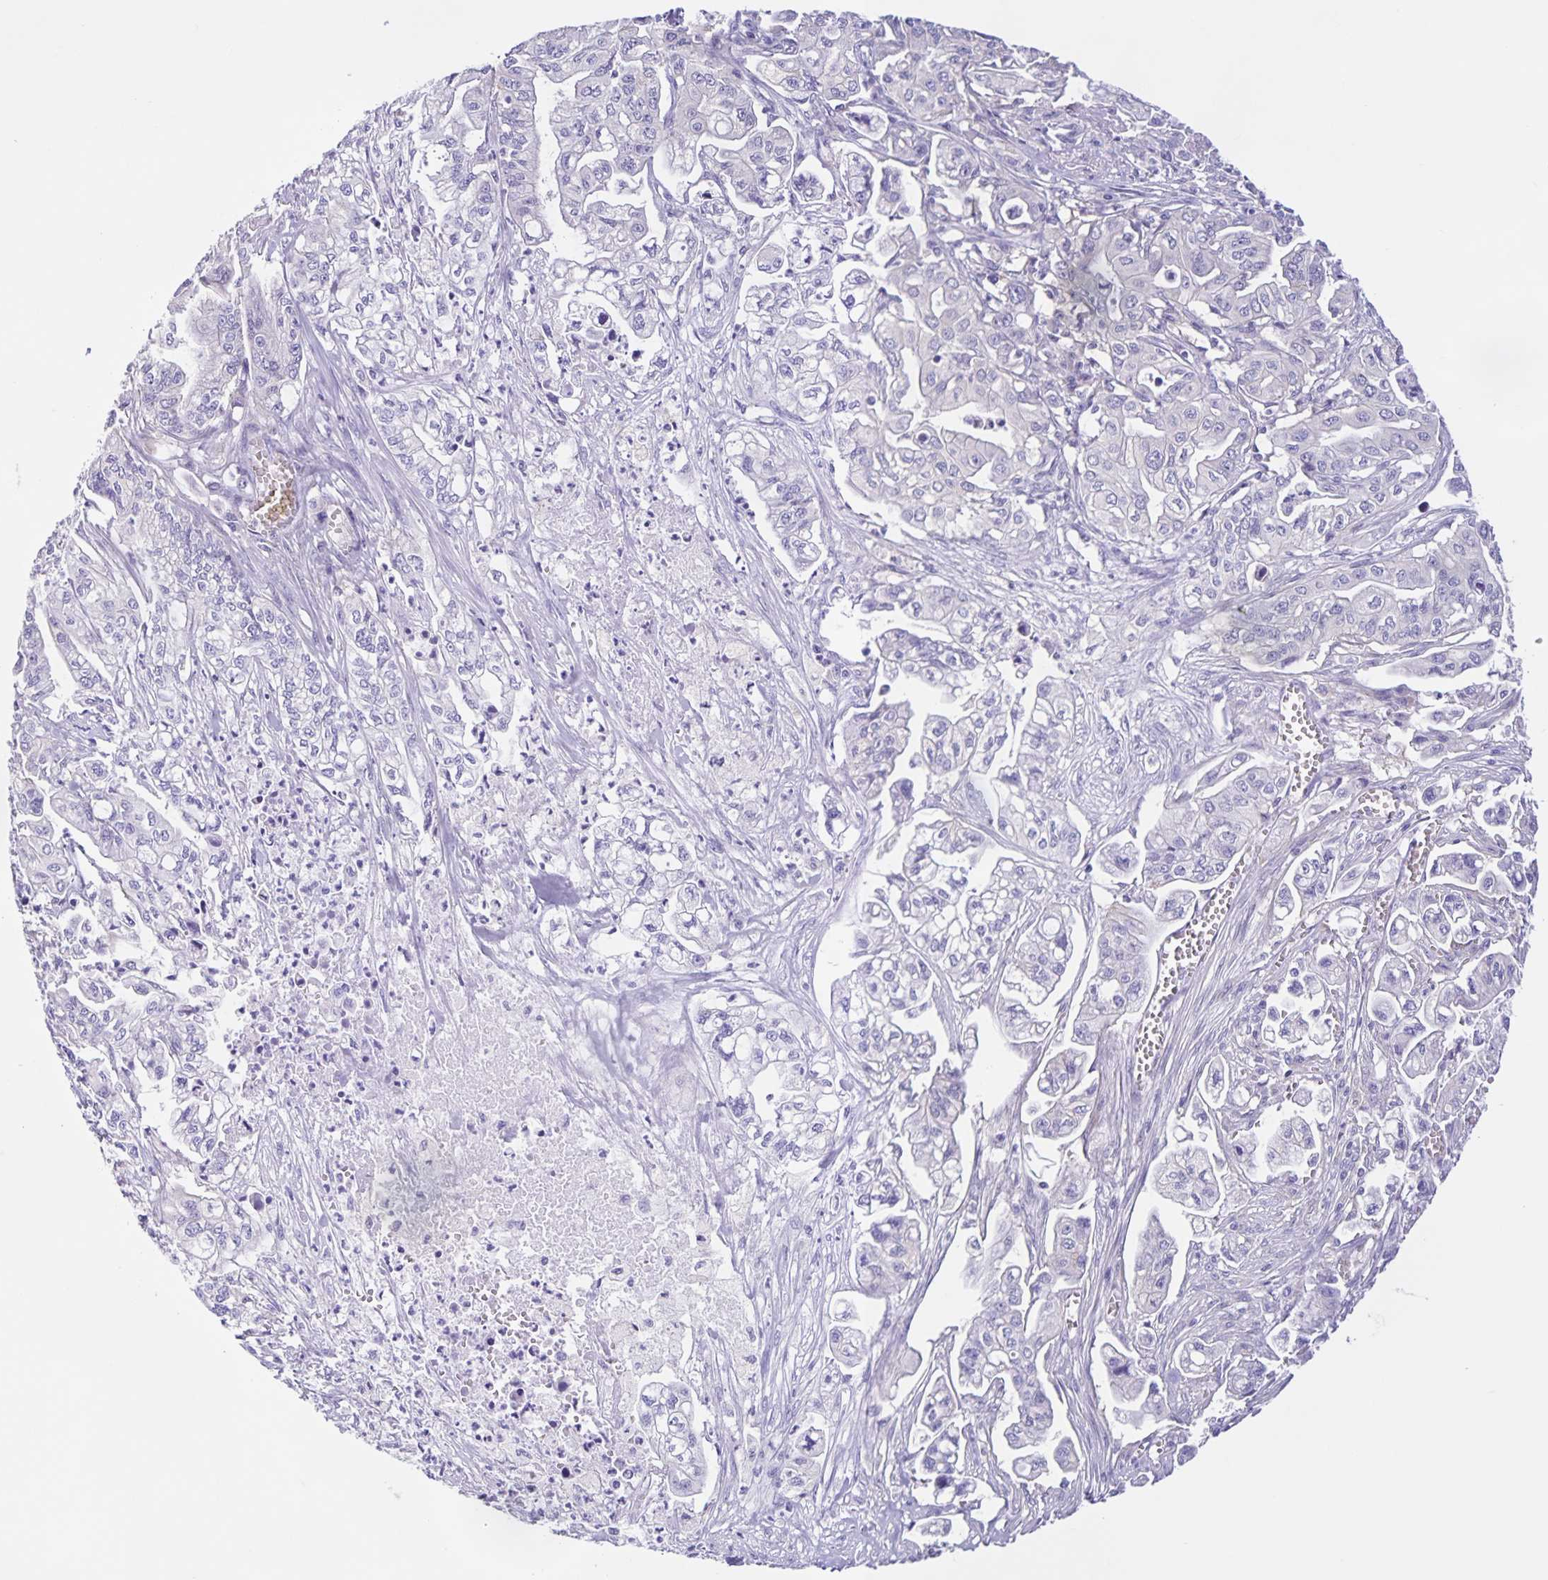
{"staining": {"intensity": "negative", "quantity": "none", "location": "none"}, "tissue": "pancreatic cancer", "cell_type": "Tumor cells", "image_type": "cancer", "snomed": [{"axis": "morphology", "description": "Adenocarcinoma, NOS"}, {"axis": "topography", "description": "Pancreas"}], "caption": "Immunohistochemistry (IHC) micrograph of pancreatic cancer (adenocarcinoma) stained for a protein (brown), which exhibits no staining in tumor cells.", "gene": "BOLL", "patient": {"sex": "male", "age": 68}}